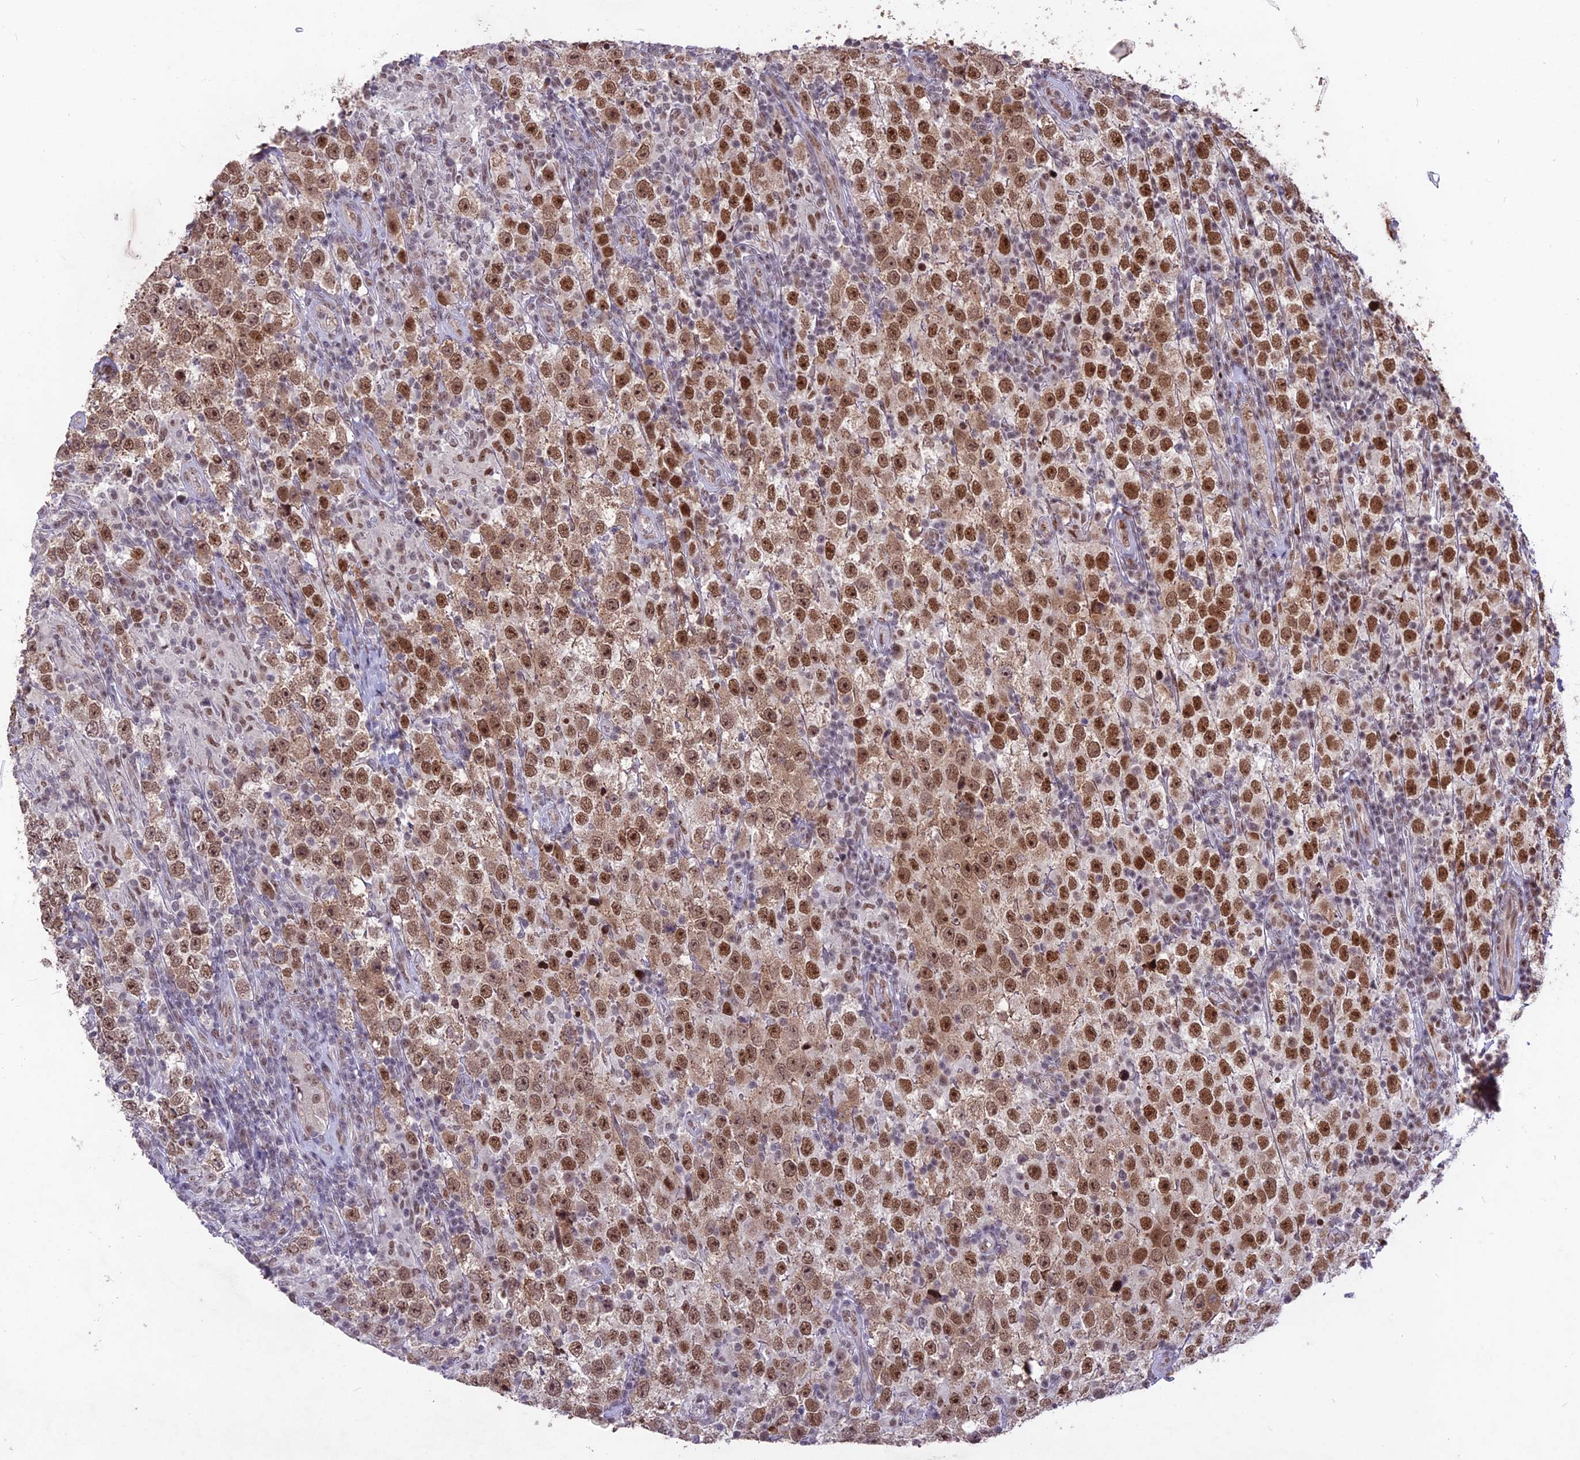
{"staining": {"intensity": "moderate", "quantity": ">75%", "location": "nuclear"}, "tissue": "testis cancer", "cell_type": "Tumor cells", "image_type": "cancer", "snomed": [{"axis": "morphology", "description": "Normal tissue, NOS"}, {"axis": "morphology", "description": "Urothelial carcinoma, High grade"}, {"axis": "morphology", "description": "Seminoma, NOS"}, {"axis": "morphology", "description": "Carcinoma, Embryonal, NOS"}, {"axis": "topography", "description": "Urinary bladder"}, {"axis": "topography", "description": "Testis"}], "caption": "Protein staining of testis cancer tissue displays moderate nuclear staining in approximately >75% of tumor cells.", "gene": "DIS3", "patient": {"sex": "male", "age": 41}}